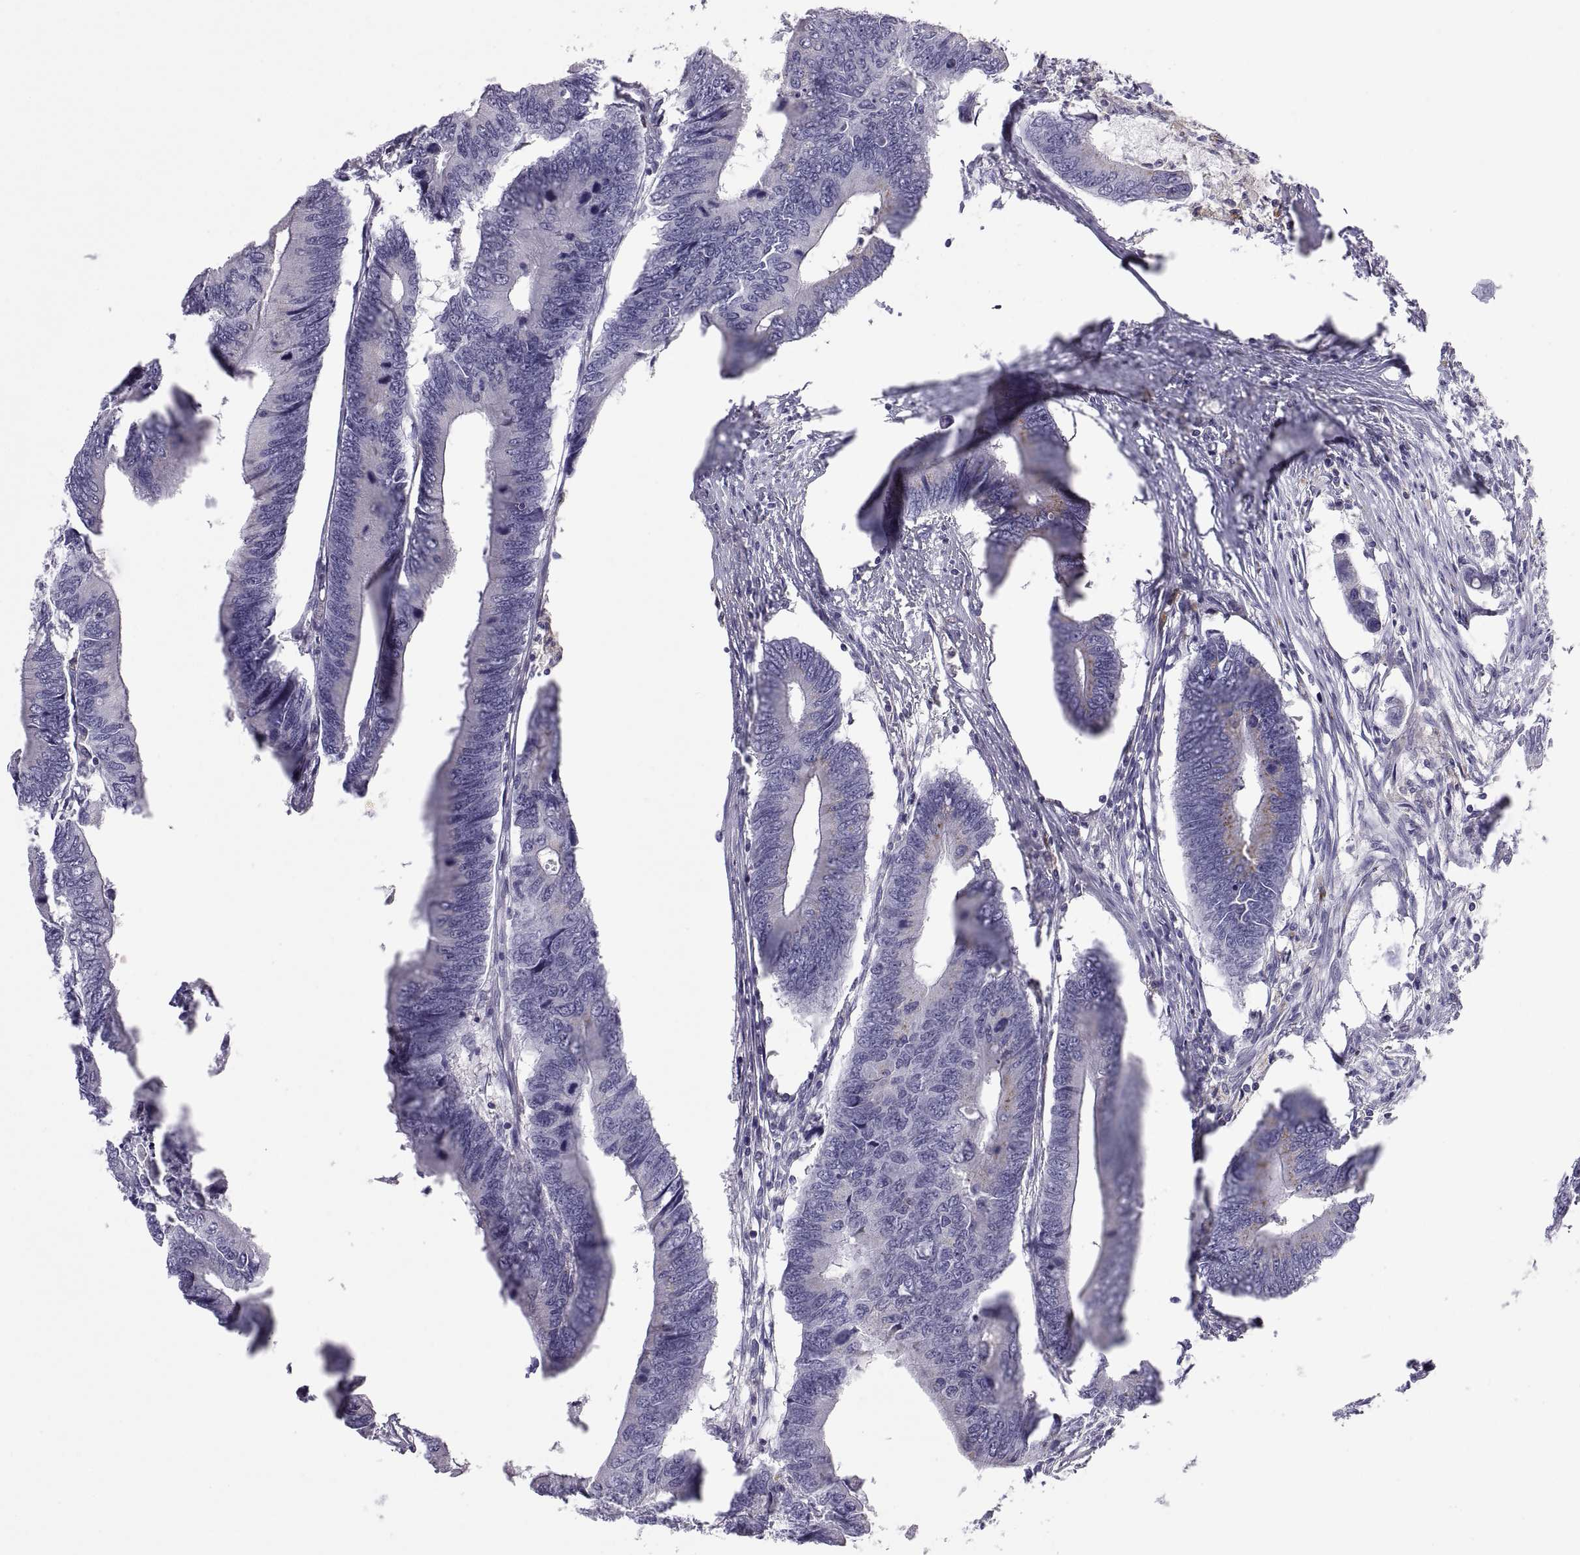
{"staining": {"intensity": "negative", "quantity": "none", "location": "none"}, "tissue": "colorectal cancer", "cell_type": "Tumor cells", "image_type": "cancer", "snomed": [{"axis": "morphology", "description": "Adenocarcinoma, NOS"}, {"axis": "topography", "description": "Colon"}], "caption": "Colorectal cancer (adenocarcinoma) stained for a protein using IHC reveals no positivity tumor cells.", "gene": "RGS19", "patient": {"sex": "male", "age": 53}}